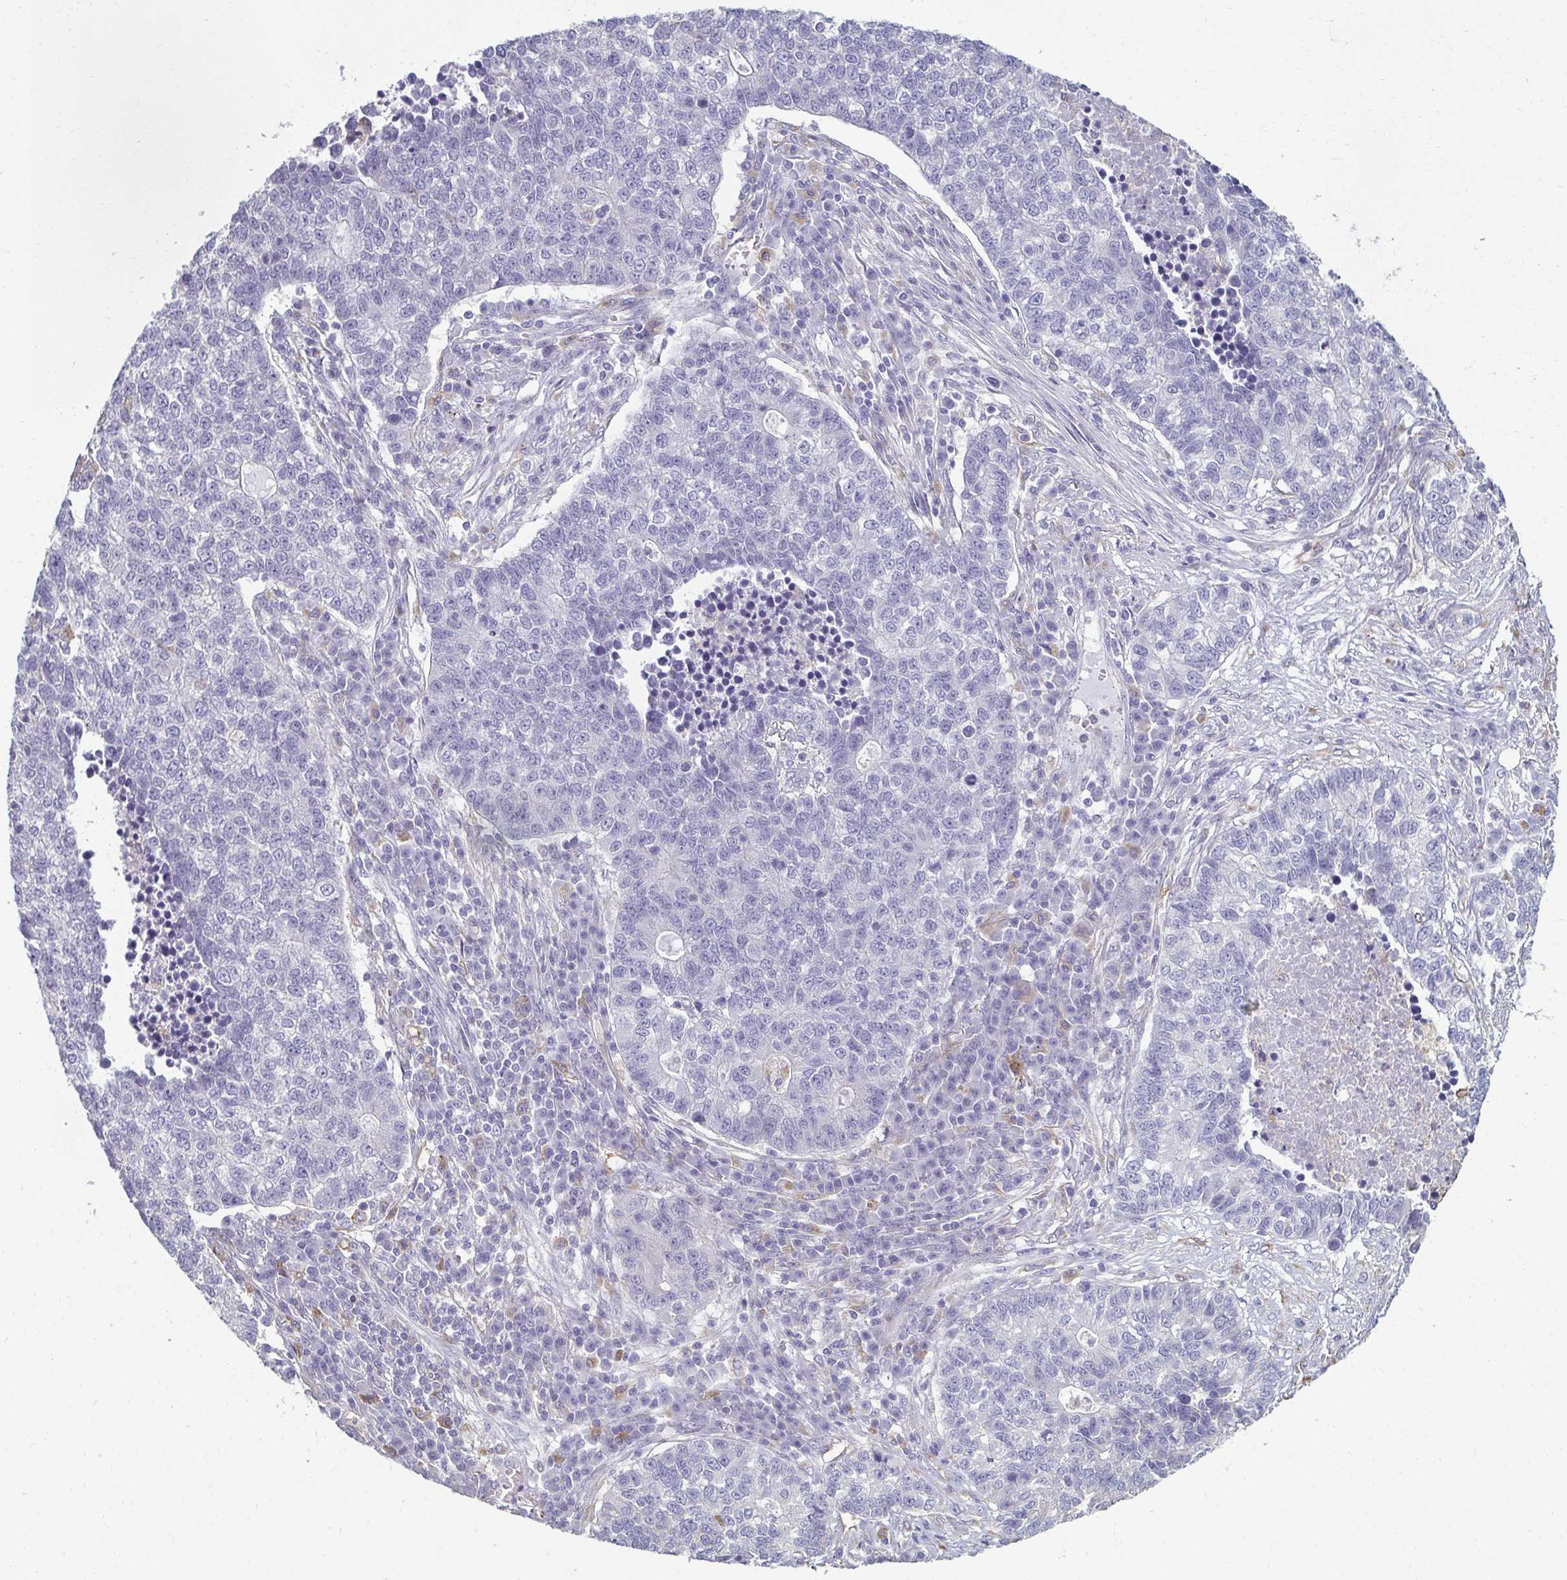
{"staining": {"intensity": "negative", "quantity": "none", "location": "none"}, "tissue": "lung cancer", "cell_type": "Tumor cells", "image_type": "cancer", "snomed": [{"axis": "morphology", "description": "Adenocarcinoma, NOS"}, {"axis": "topography", "description": "Lung"}], "caption": "An immunohistochemistry image of lung cancer is shown. There is no staining in tumor cells of lung cancer.", "gene": "PDE2A", "patient": {"sex": "male", "age": 57}}